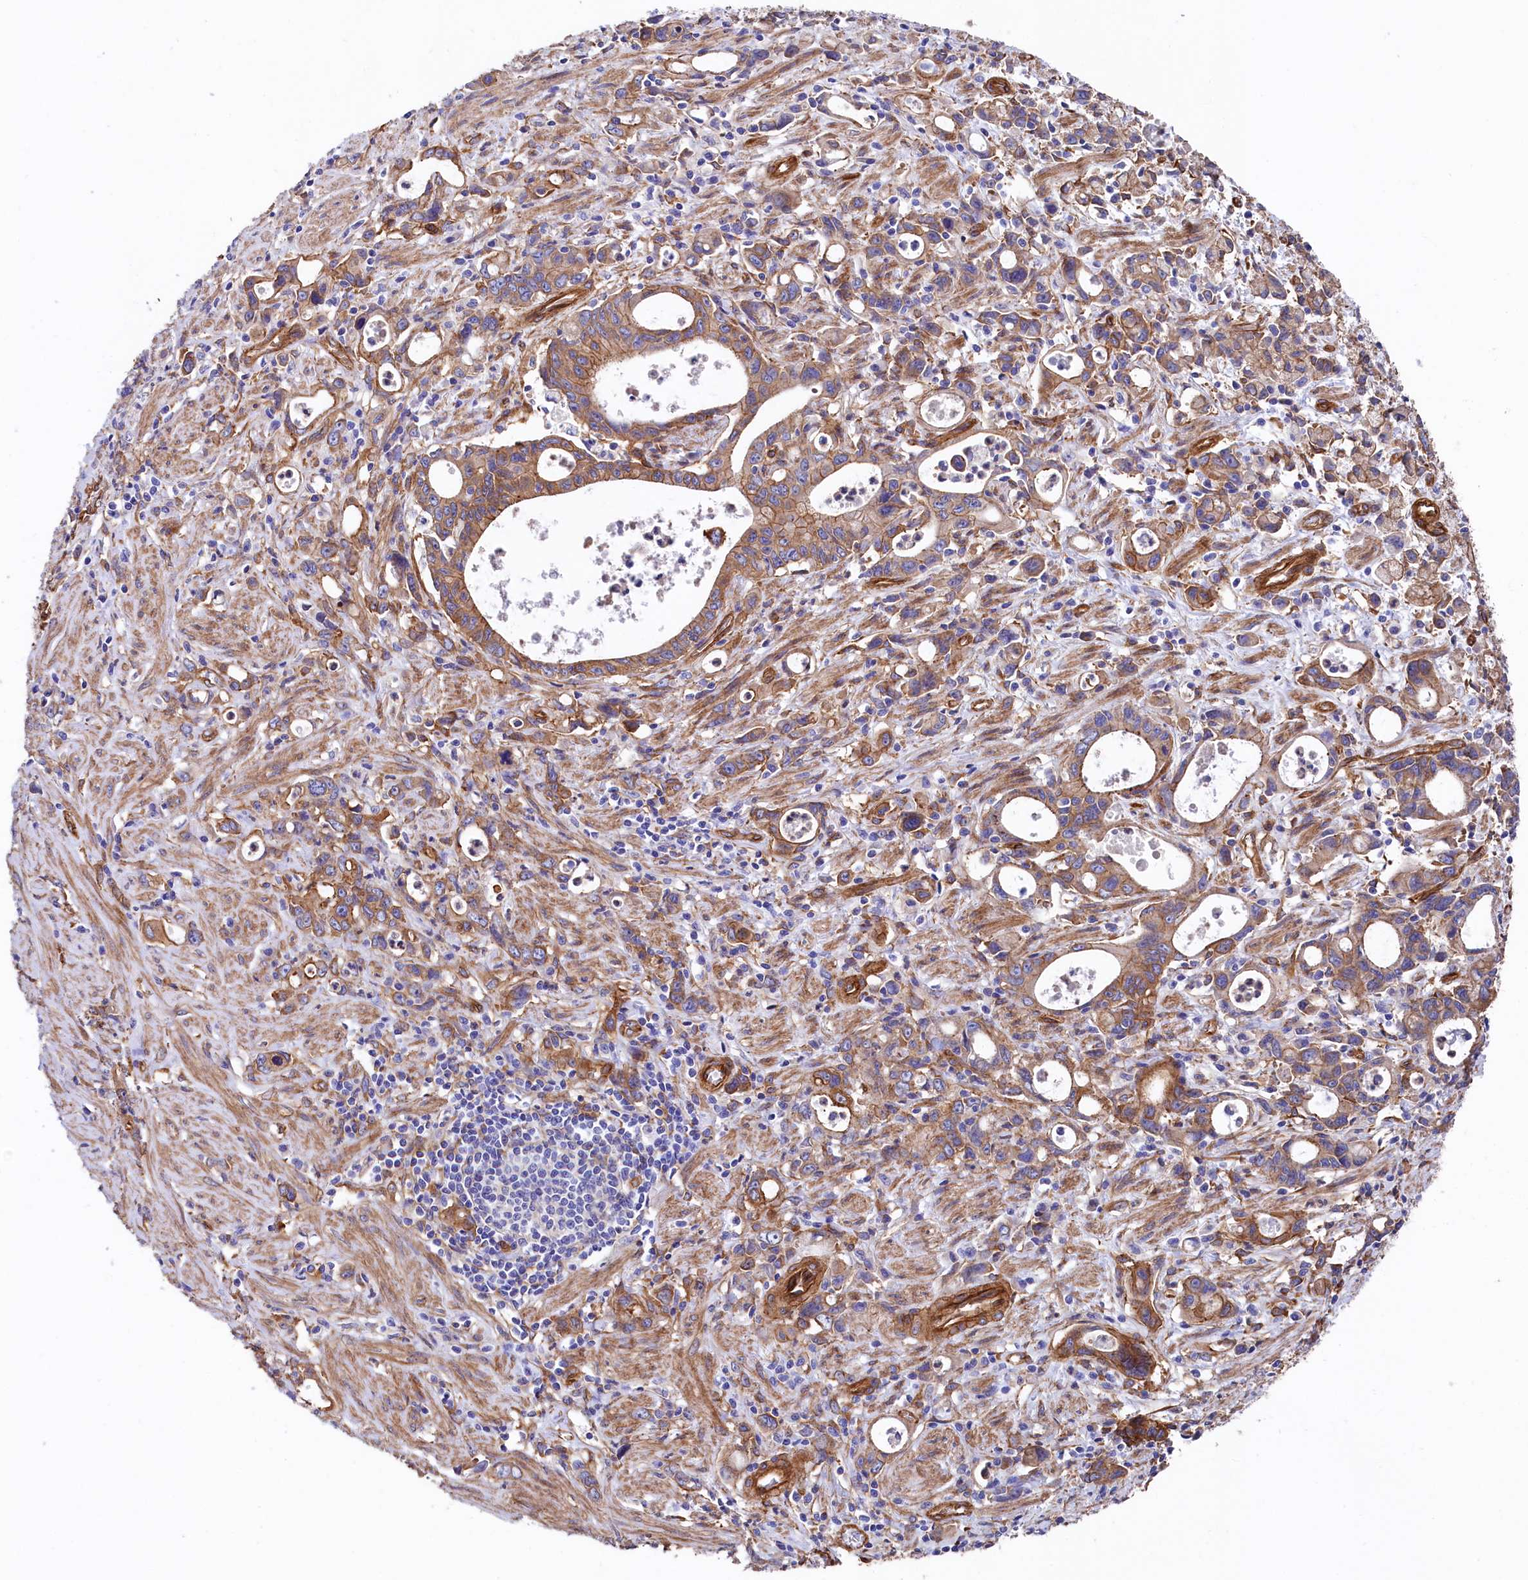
{"staining": {"intensity": "moderate", "quantity": ">75%", "location": "cytoplasmic/membranous"}, "tissue": "stomach cancer", "cell_type": "Tumor cells", "image_type": "cancer", "snomed": [{"axis": "morphology", "description": "Adenocarcinoma, NOS"}, {"axis": "topography", "description": "Stomach, lower"}], "caption": "High-magnification brightfield microscopy of stomach cancer (adenocarcinoma) stained with DAB (brown) and counterstained with hematoxylin (blue). tumor cells exhibit moderate cytoplasmic/membranous positivity is seen in about>75% of cells.", "gene": "TNKS1BP1", "patient": {"sex": "female", "age": 43}}